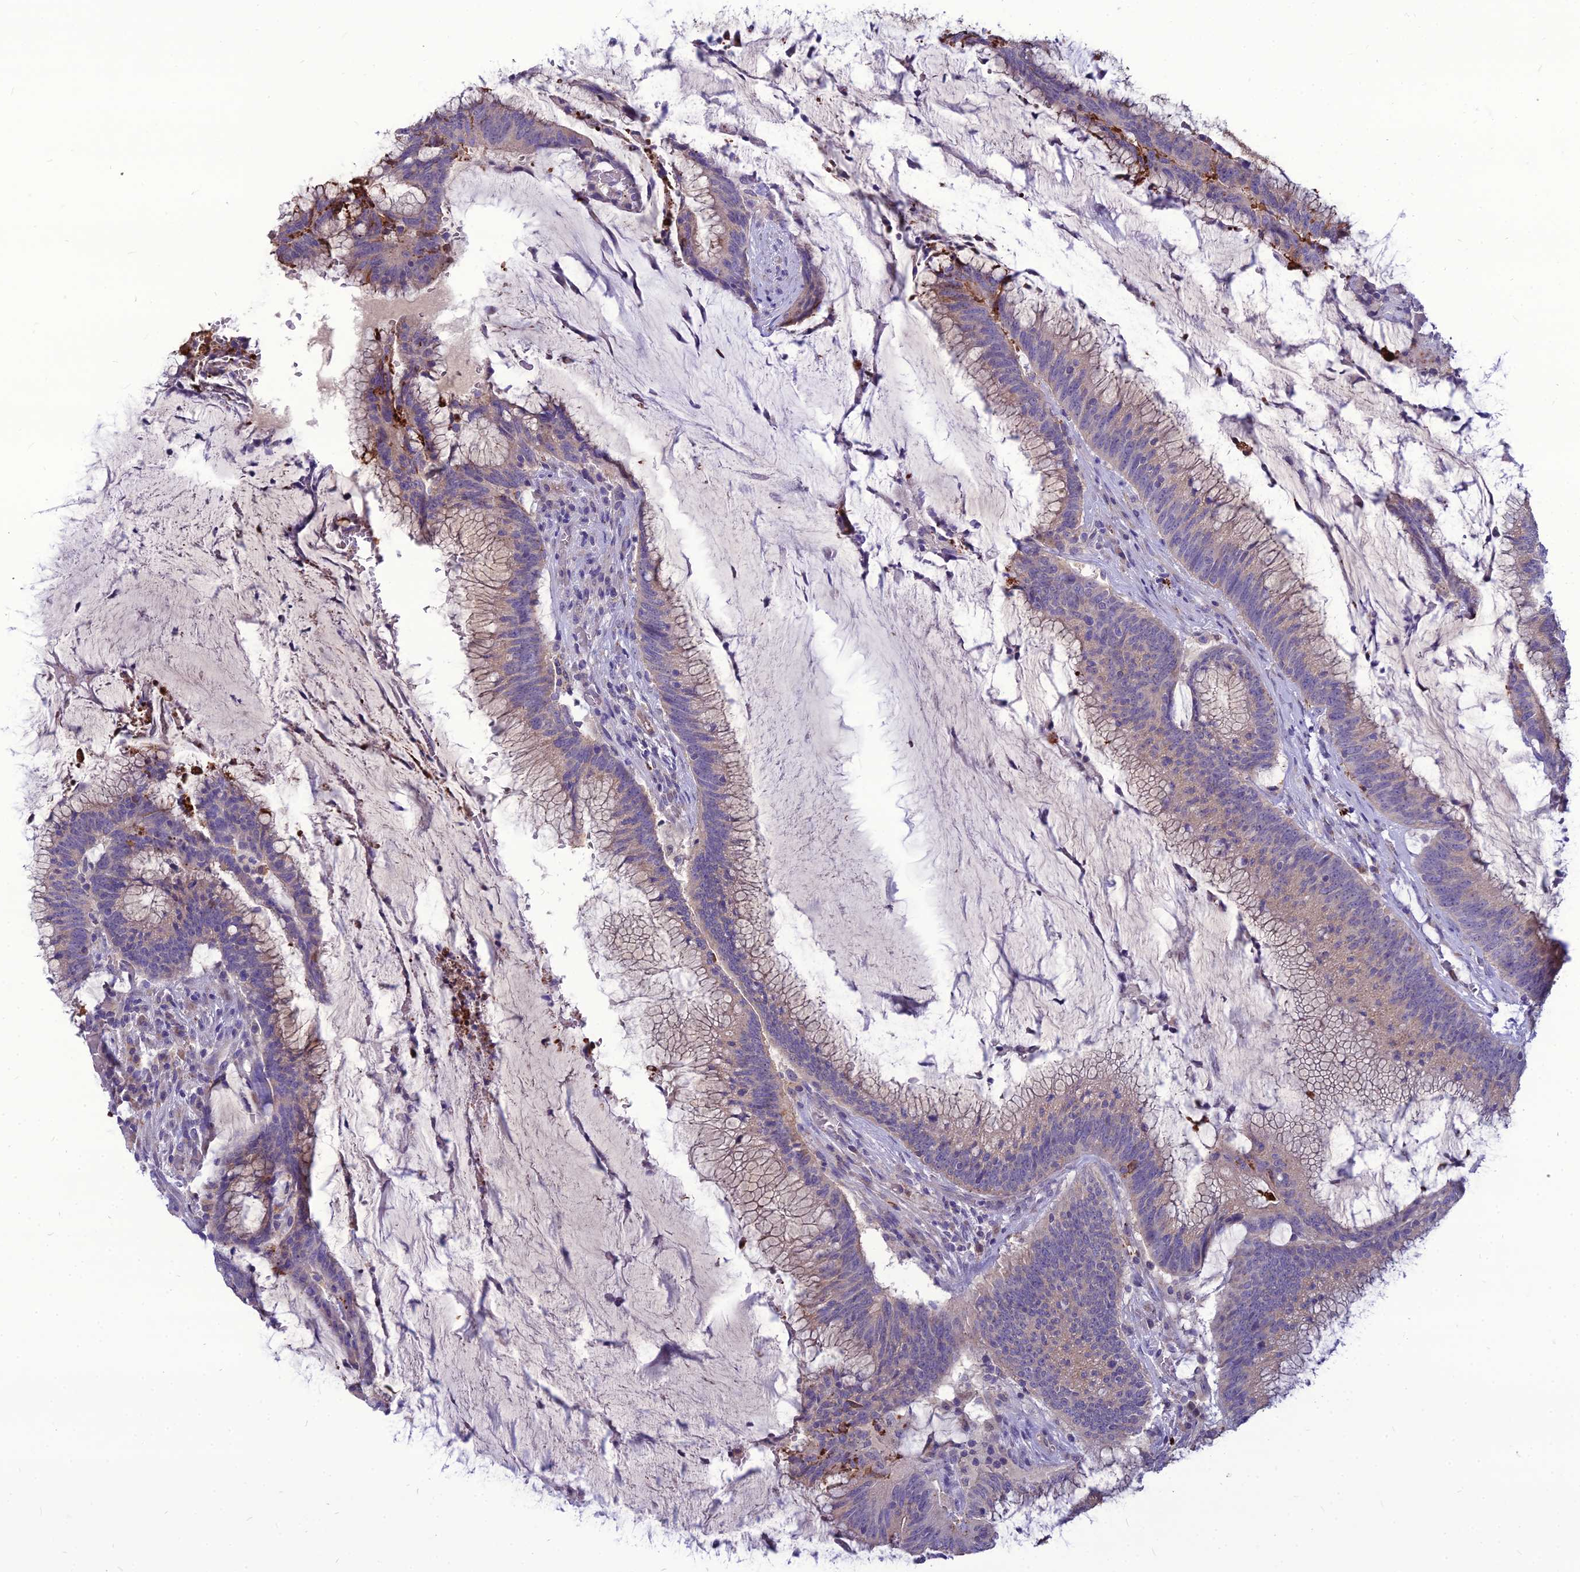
{"staining": {"intensity": "weak", "quantity": ">75%", "location": "cytoplasmic/membranous"}, "tissue": "colorectal cancer", "cell_type": "Tumor cells", "image_type": "cancer", "snomed": [{"axis": "morphology", "description": "Adenocarcinoma, NOS"}, {"axis": "topography", "description": "Rectum"}], "caption": "Human colorectal adenocarcinoma stained for a protein (brown) demonstrates weak cytoplasmic/membranous positive staining in approximately >75% of tumor cells.", "gene": "PCED1B", "patient": {"sex": "female", "age": 77}}